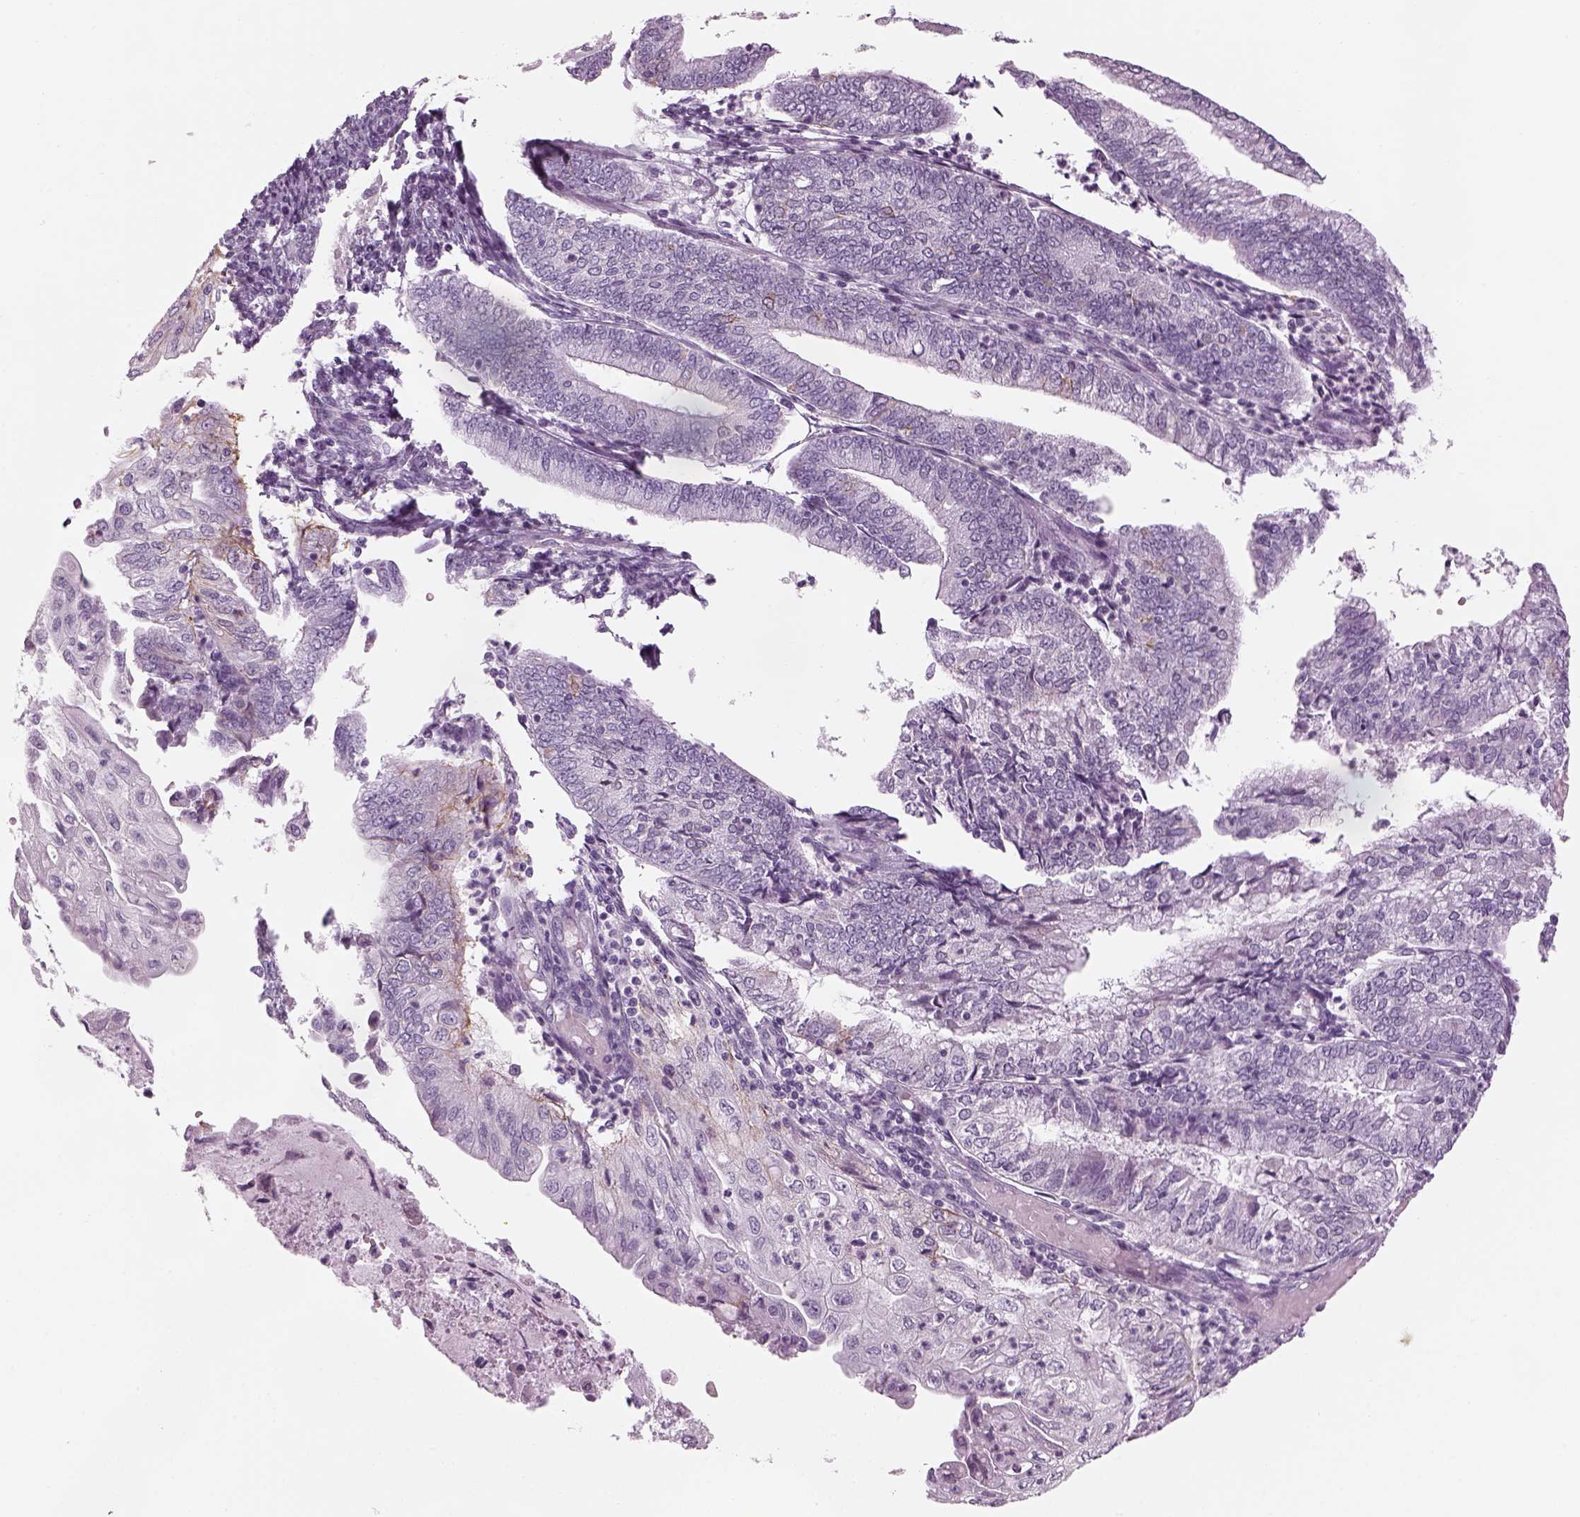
{"staining": {"intensity": "negative", "quantity": "none", "location": "none"}, "tissue": "endometrial cancer", "cell_type": "Tumor cells", "image_type": "cancer", "snomed": [{"axis": "morphology", "description": "Adenocarcinoma, NOS"}, {"axis": "topography", "description": "Endometrium"}], "caption": "Tumor cells show no significant protein positivity in adenocarcinoma (endometrial). (Immunohistochemistry, brightfield microscopy, high magnification).", "gene": "SAG", "patient": {"sex": "female", "age": 55}}